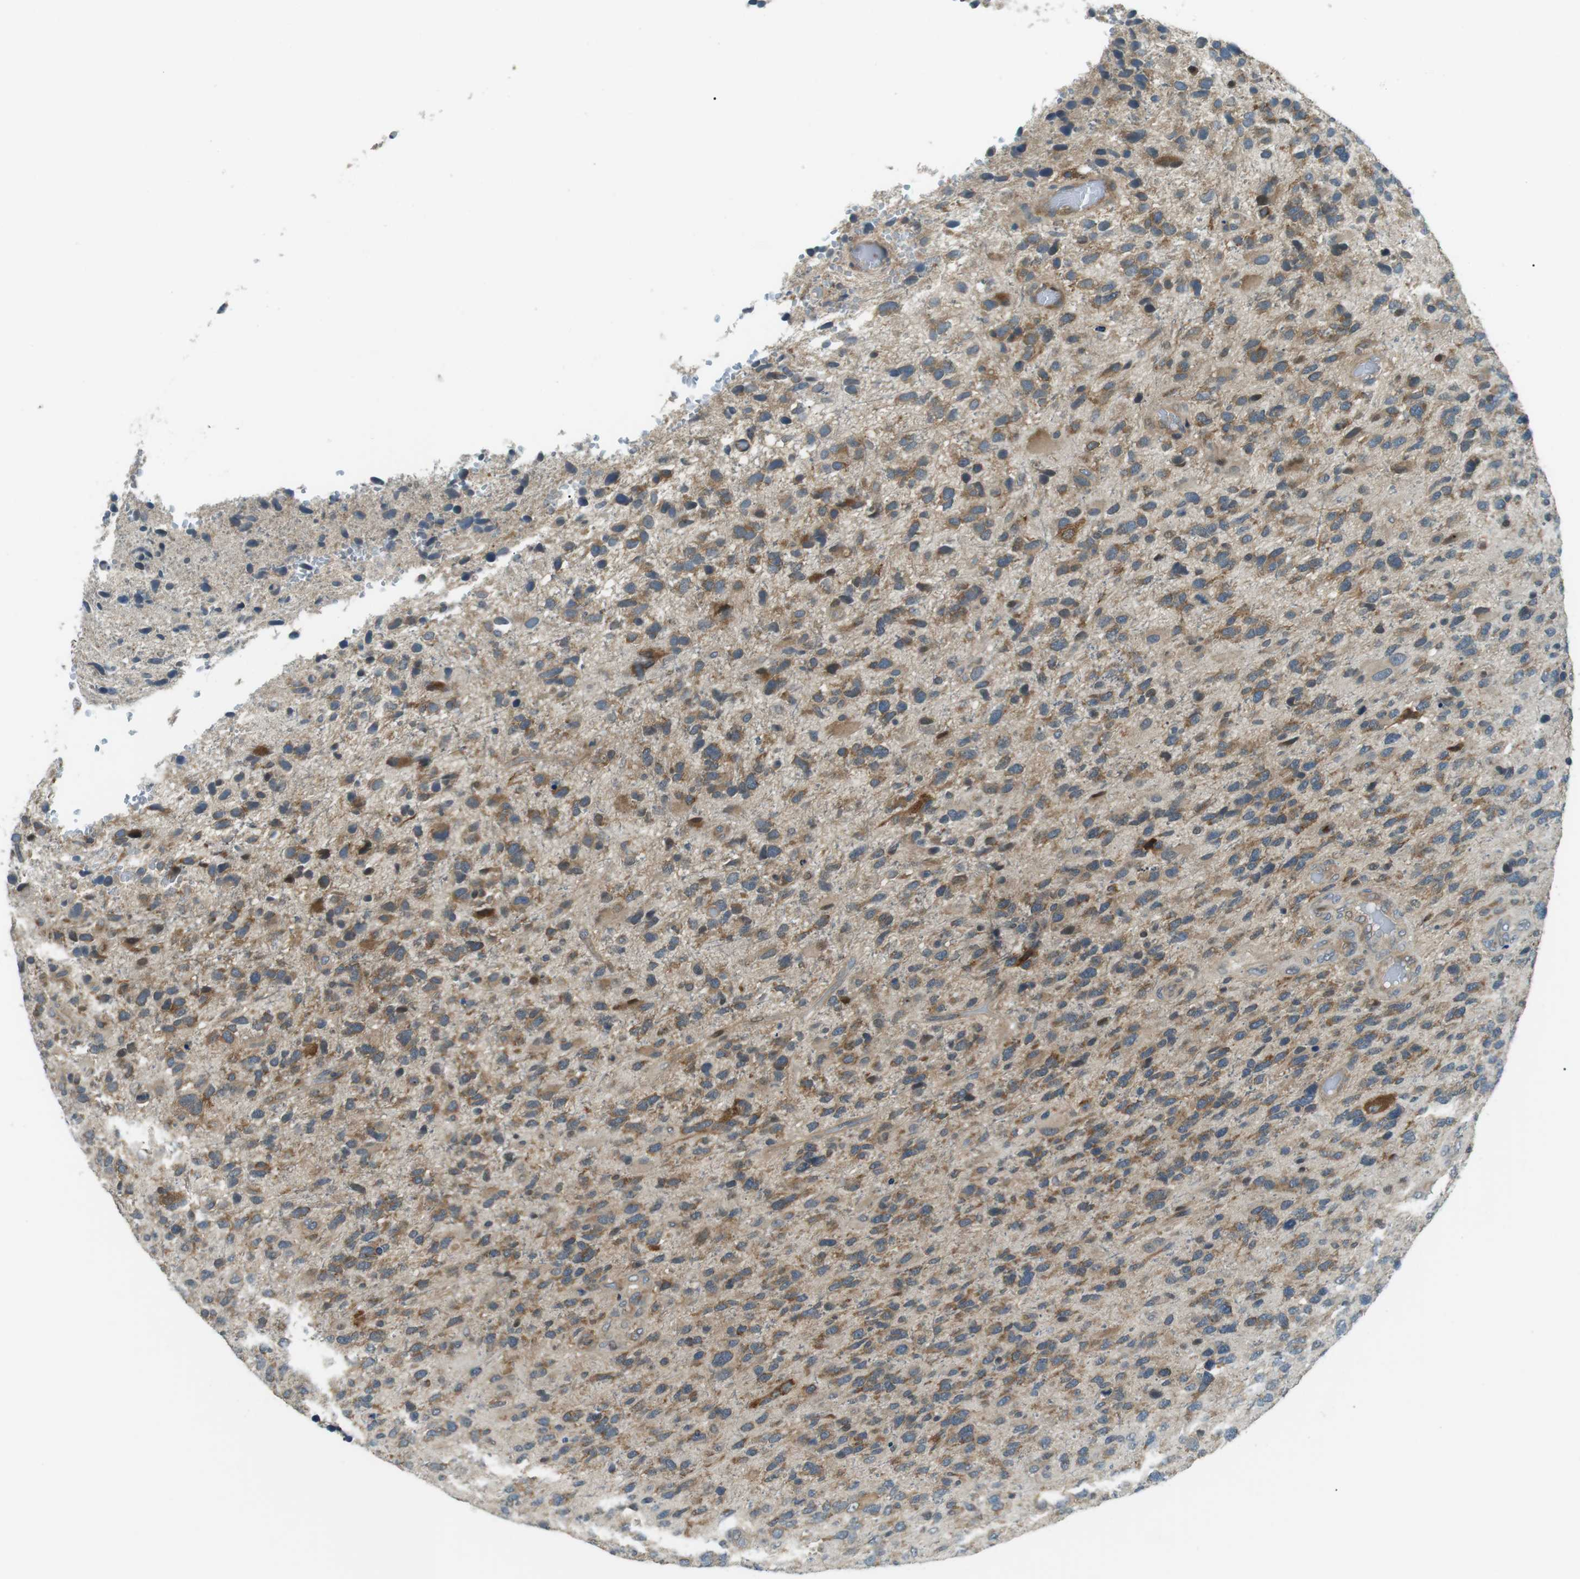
{"staining": {"intensity": "moderate", "quantity": ">75%", "location": "cytoplasmic/membranous"}, "tissue": "glioma", "cell_type": "Tumor cells", "image_type": "cancer", "snomed": [{"axis": "morphology", "description": "Glioma, malignant, High grade"}, {"axis": "topography", "description": "Brain"}], "caption": "Tumor cells exhibit medium levels of moderate cytoplasmic/membranous staining in approximately >75% of cells in glioma. The protein of interest is shown in brown color, while the nuclei are stained blue.", "gene": "TMEM74", "patient": {"sex": "female", "age": 58}}